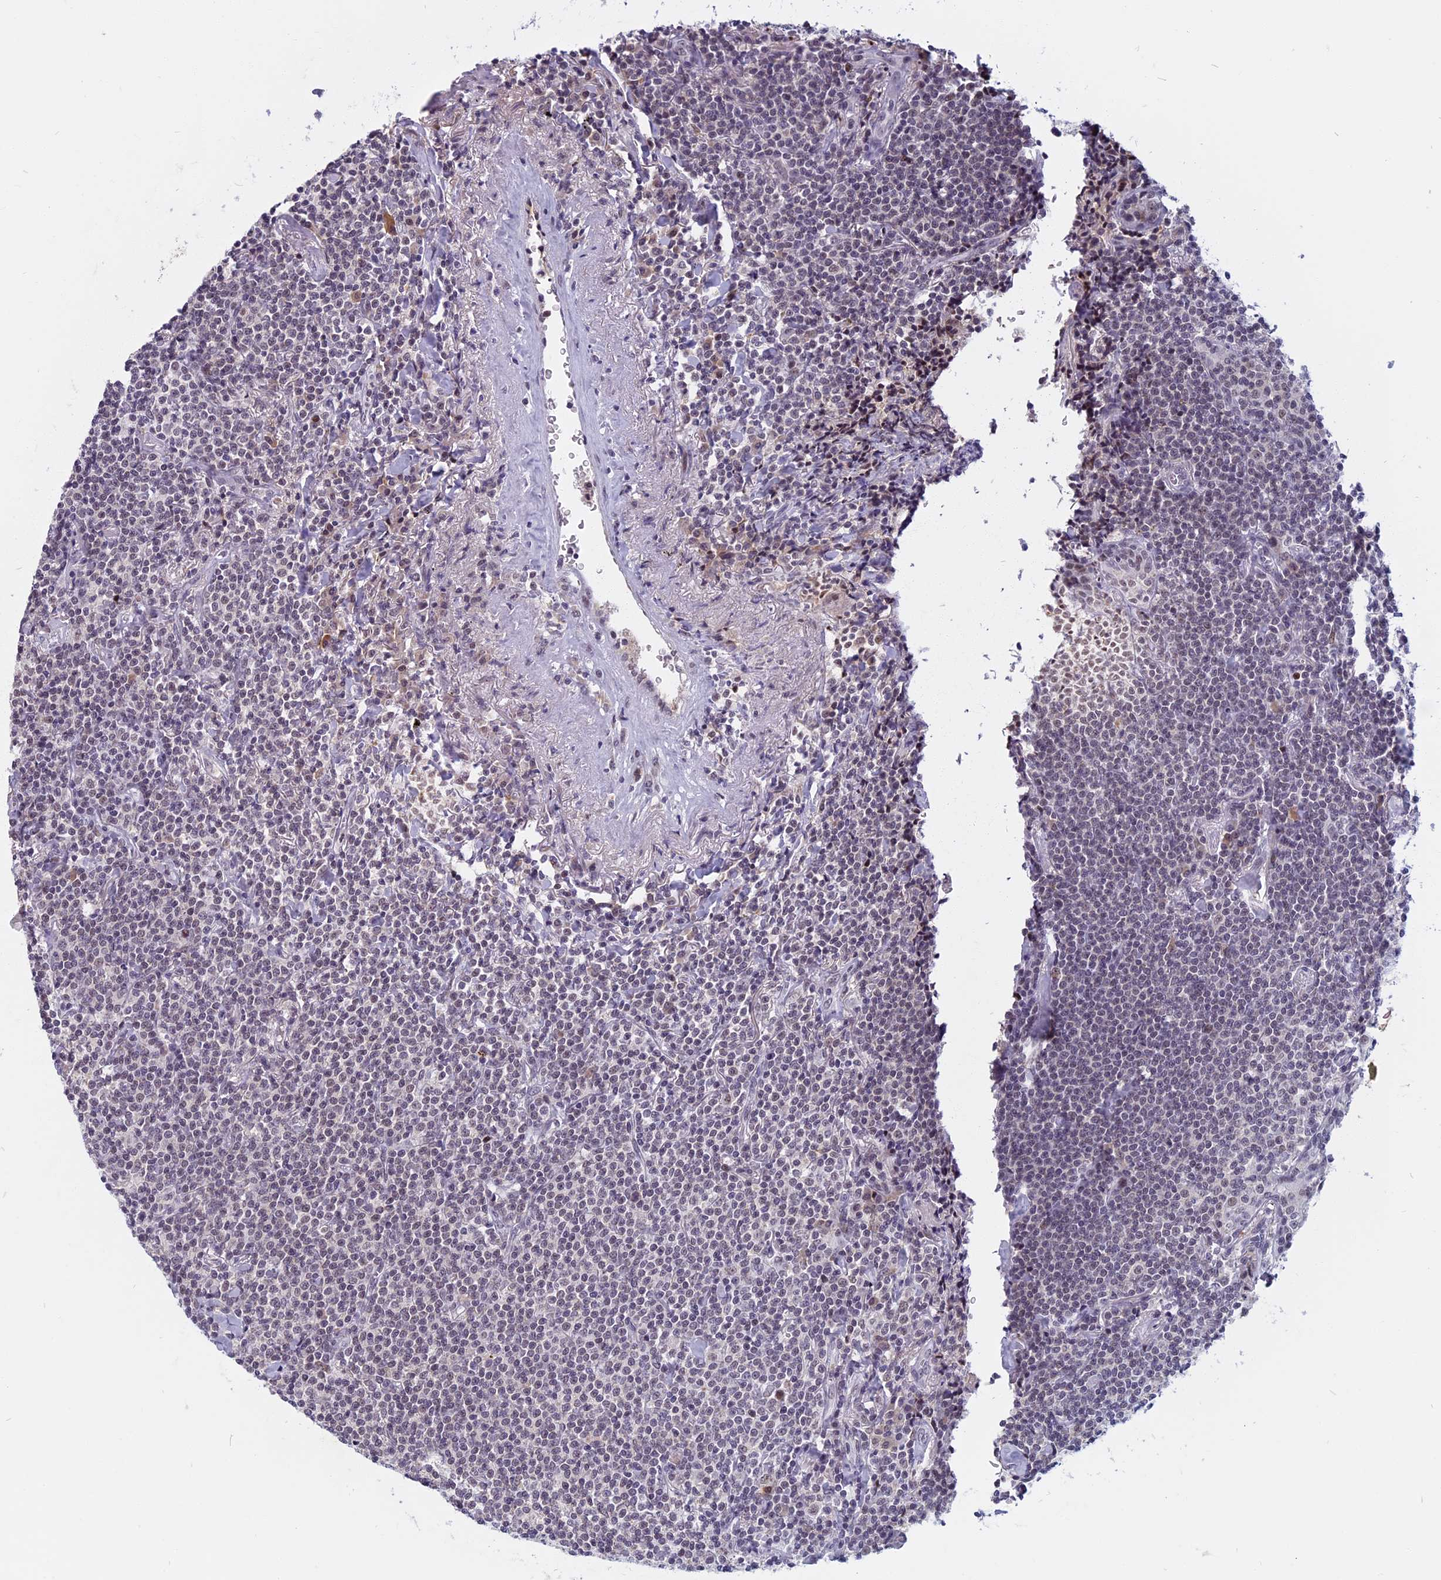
{"staining": {"intensity": "negative", "quantity": "none", "location": "none"}, "tissue": "lymphoma", "cell_type": "Tumor cells", "image_type": "cancer", "snomed": [{"axis": "morphology", "description": "Malignant lymphoma, non-Hodgkin's type, Low grade"}, {"axis": "topography", "description": "Lung"}], "caption": "Micrograph shows no protein expression in tumor cells of low-grade malignant lymphoma, non-Hodgkin's type tissue.", "gene": "CDC7", "patient": {"sex": "female", "age": 71}}